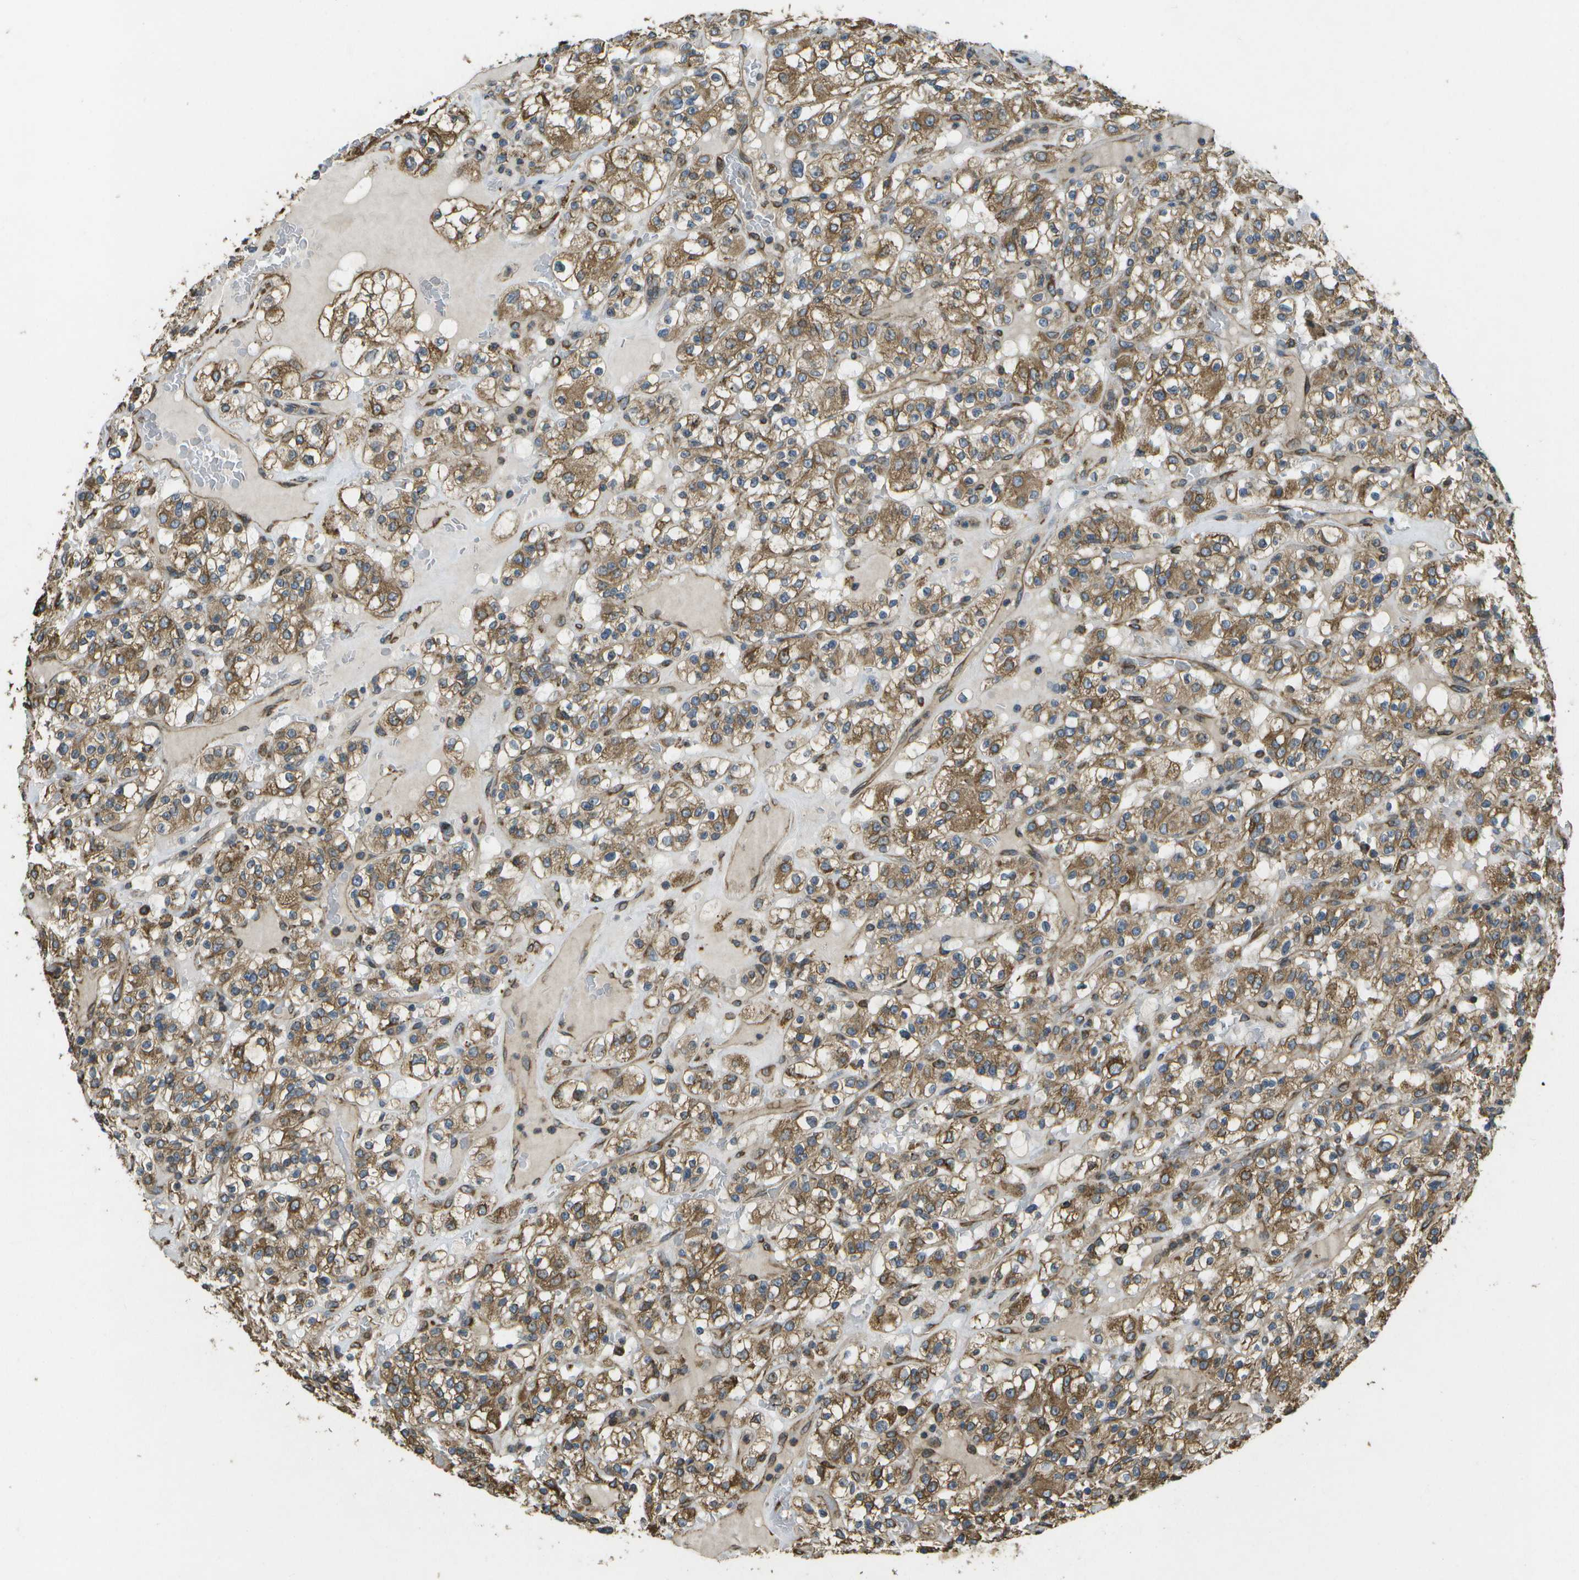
{"staining": {"intensity": "moderate", "quantity": ">75%", "location": "cytoplasmic/membranous"}, "tissue": "renal cancer", "cell_type": "Tumor cells", "image_type": "cancer", "snomed": [{"axis": "morphology", "description": "Normal tissue, NOS"}, {"axis": "morphology", "description": "Adenocarcinoma, NOS"}, {"axis": "topography", "description": "Kidney"}], "caption": "Adenocarcinoma (renal) tissue shows moderate cytoplasmic/membranous staining in about >75% of tumor cells, visualized by immunohistochemistry. The protein of interest is stained brown, and the nuclei are stained in blue (DAB IHC with brightfield microscopy, high magnification).", "gene": "PDIA4", "patient": {"sex": "female", "age": 72}}